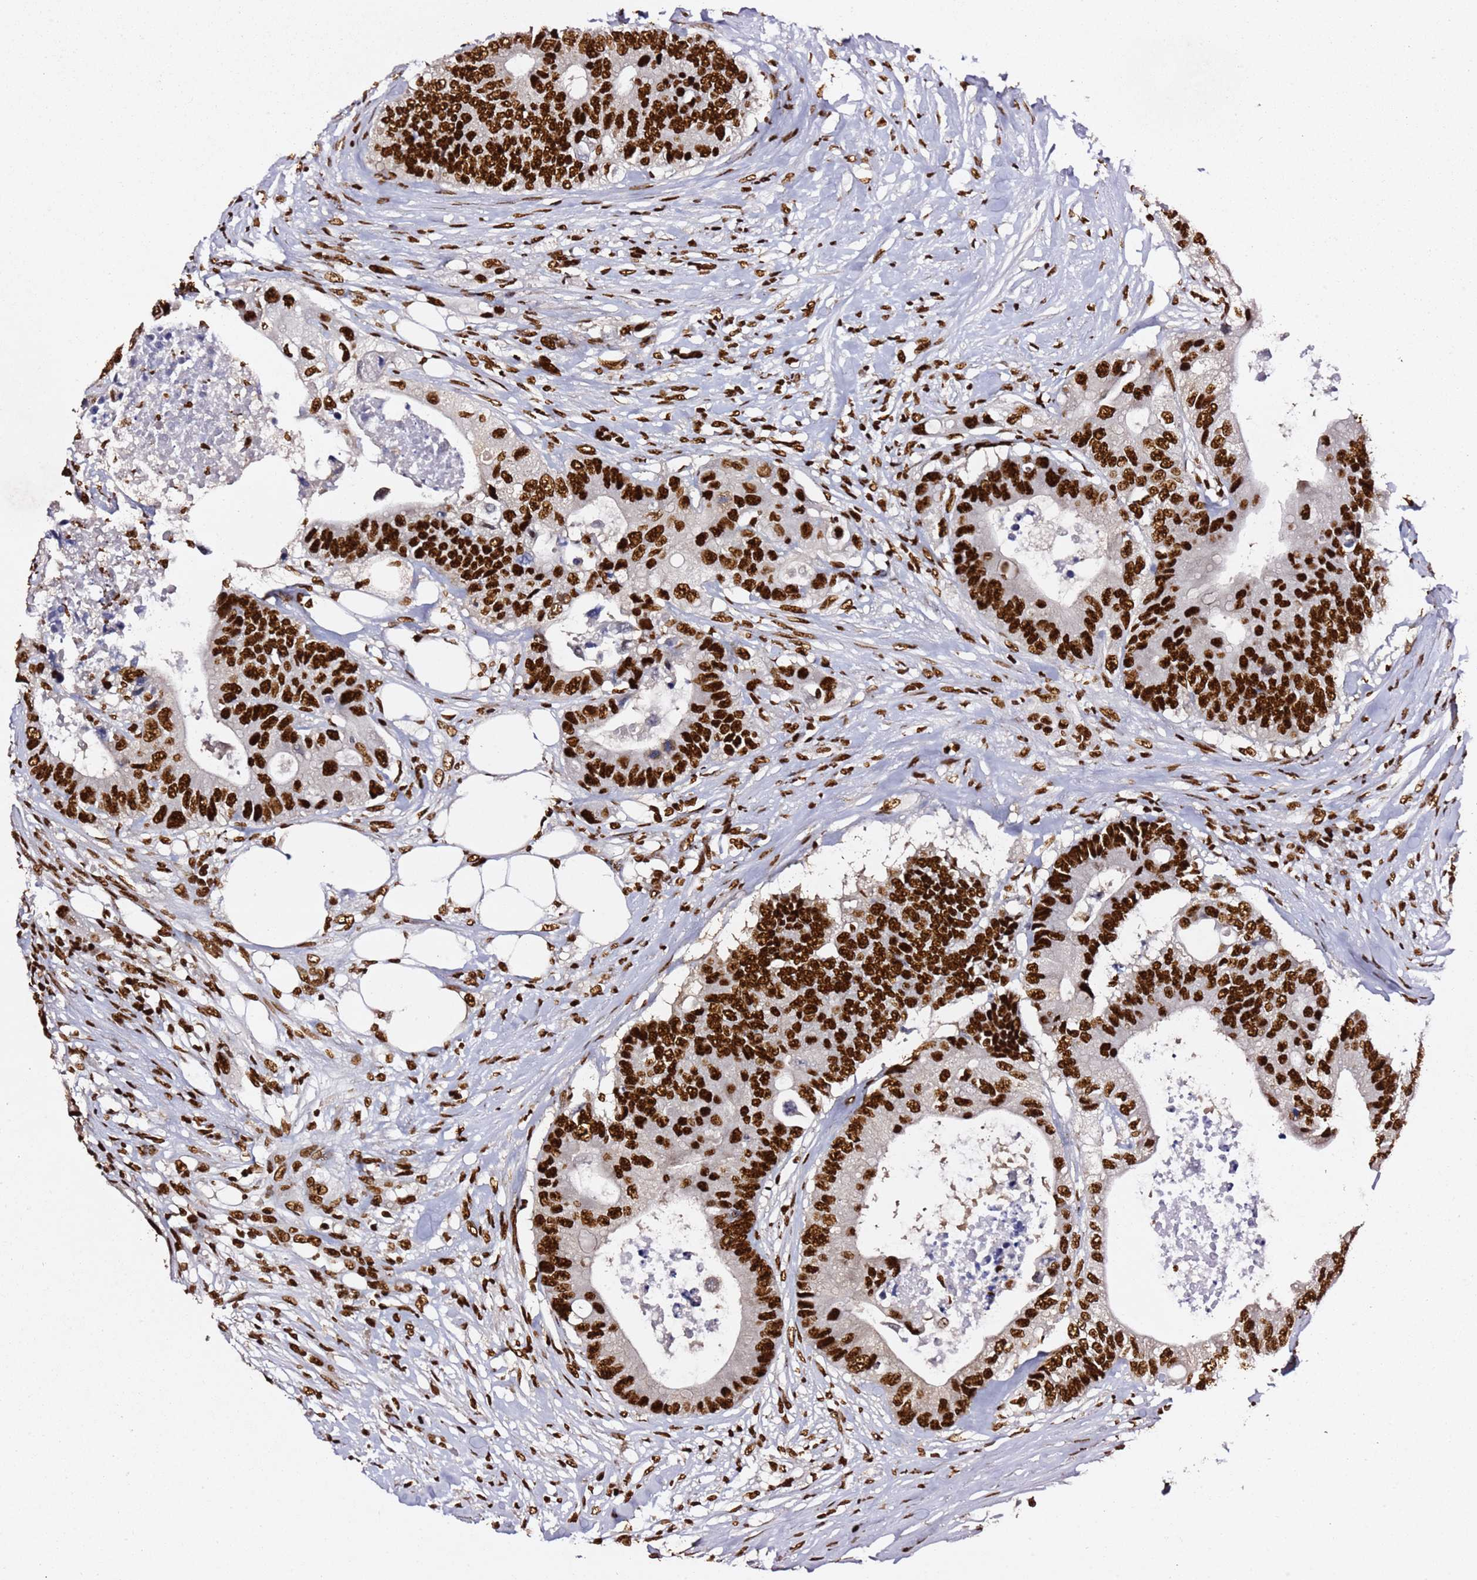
{"staining": {"intensity": "strong", "quantity": ">75%", "location": "nuclear"}, "tissue": "colorectal cancer", "cell_type": "Tumor cells", "image_type": "cancer", "snomed": [{"axis": "morphology", "description": "Adenocarcinoma, NOS"}, {"axis": "topography", "description": "Colon"}], "caption": "Strong nuclear positivity for a protein is present in about >75% of tumor cells of colorectal cancer using immunohistochemistry.", "gene": "C6orf226", "patient": {"sex": "male", "age": 71}}